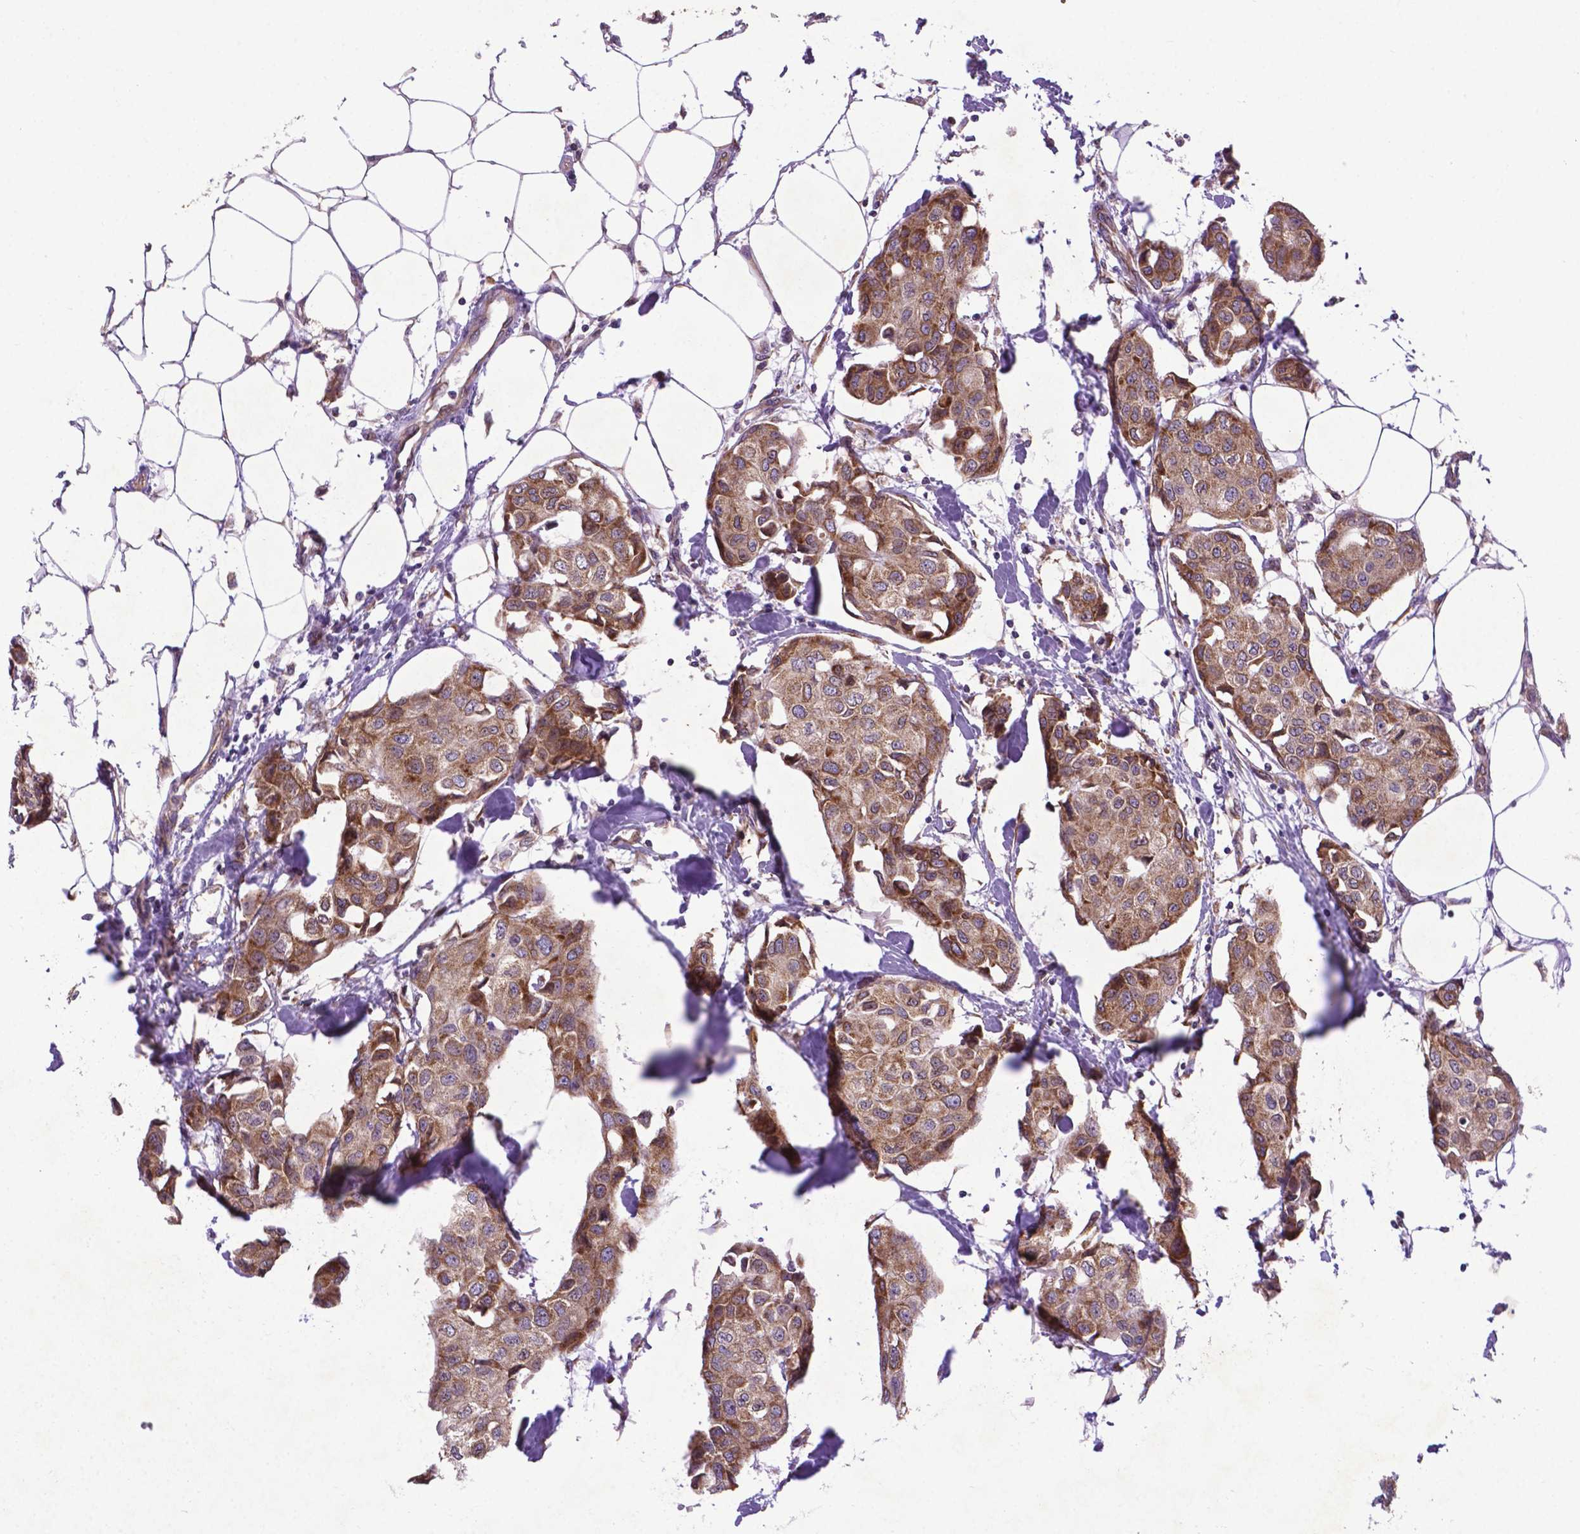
{"staining": {"intensity": "moderate", "quantity": ">75%", "location": "cytoplasmic/membranous"}, "tissue": "breast cancer", "cell_type": "Tumor cells", "image_type": "cancer", "snomed": [{"axis": "morphology", "description": "Duct carcinoma"}, {"axis": "topography", "description": "Breast"}], "caption": "Immunohistochemical staining of infiltrating ductal carcinoma (breast) displays moderate cytoplasmic/membranous protein staining in about >75% of tumor cells.", "gene": "WDR83OS", "patient": {"sex": "female", "age": 80}}